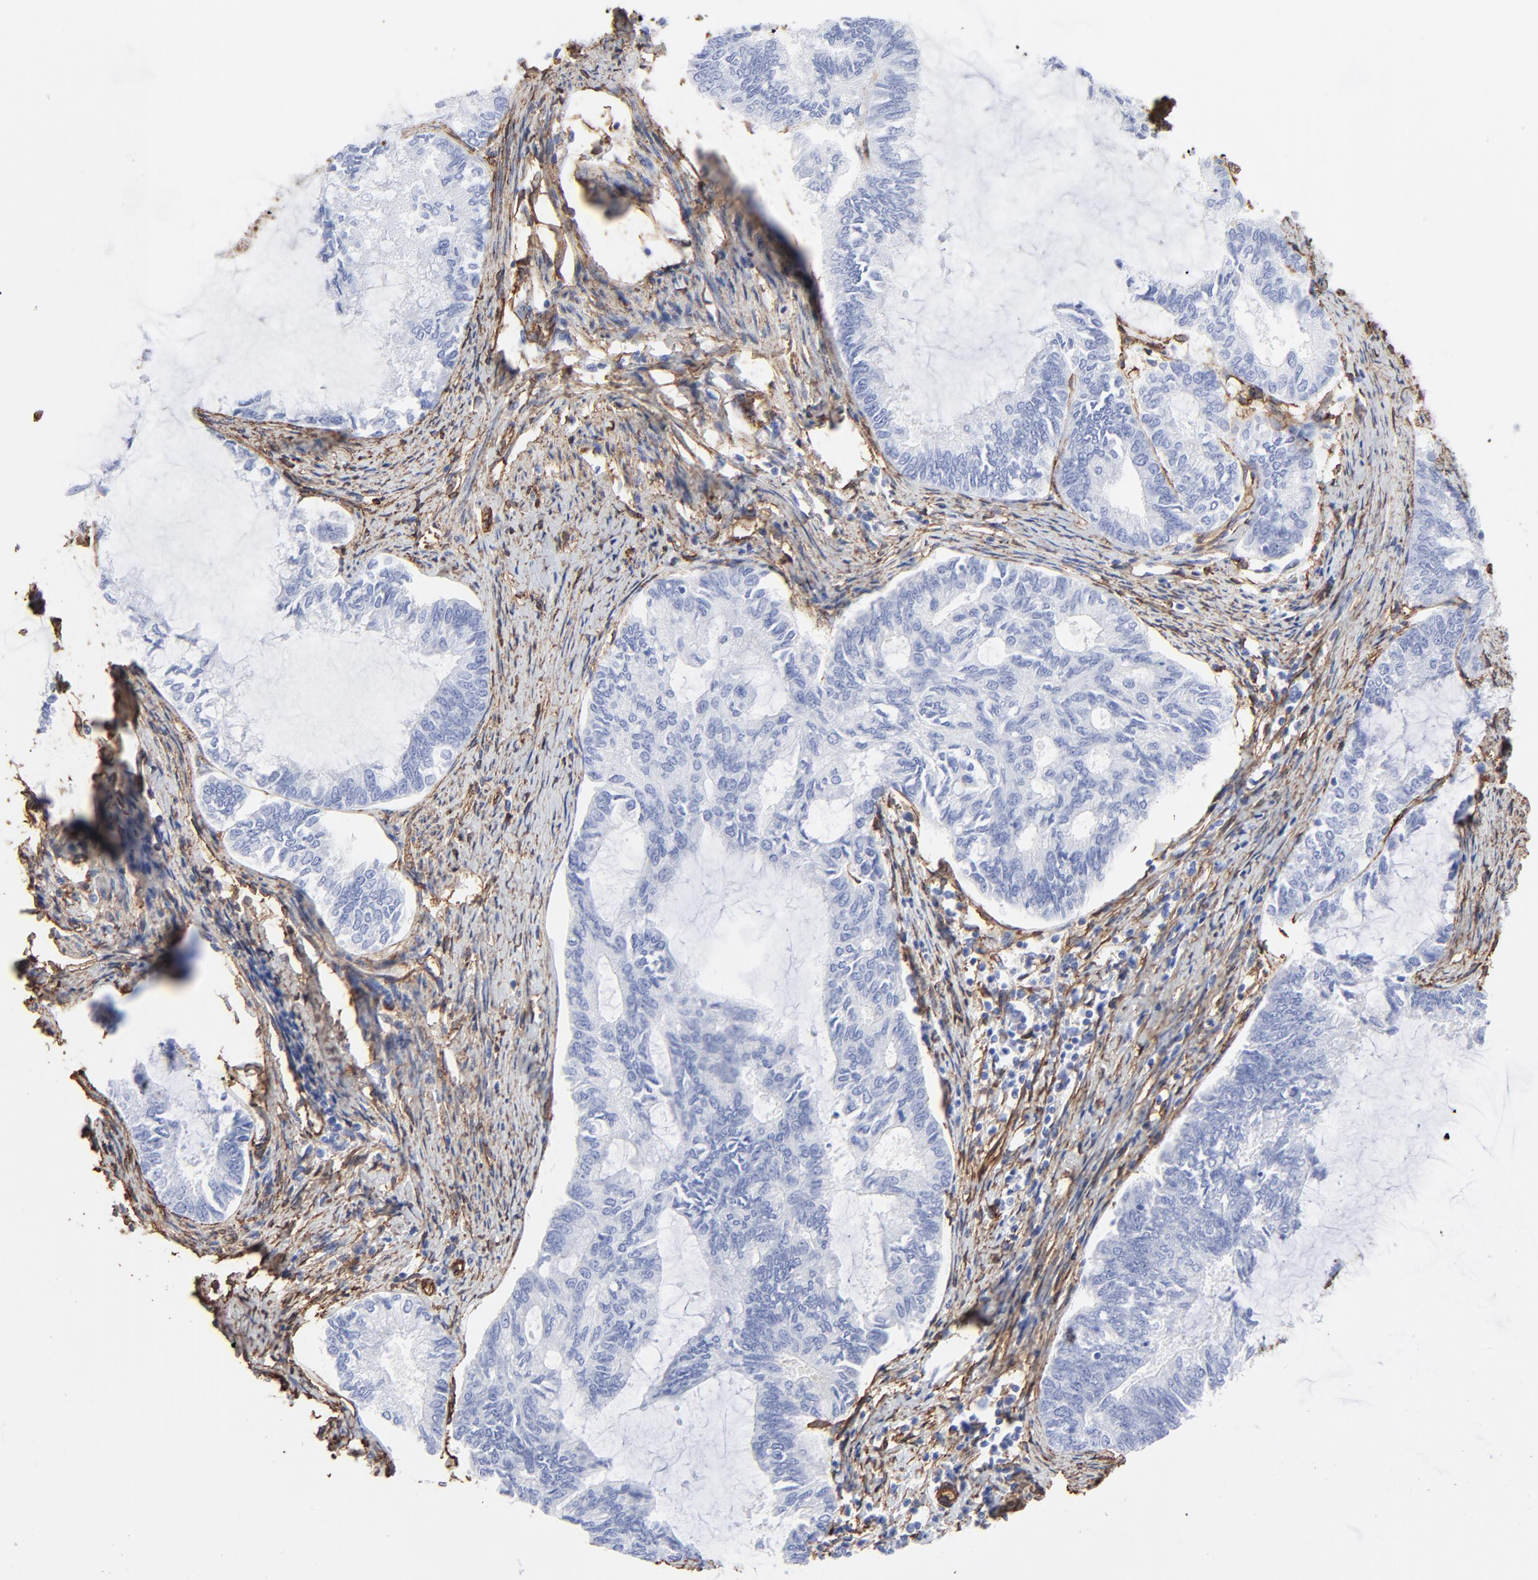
{"staining": {"intensity": "negative", "quantity": "none", "location": "none"}, "tissue": "endometrial cancer", "cell_type": "Tumor cells", "image_type": "cancer", "snomed": [{"axis": "morphology", "description": "Adenocarcinoma, NOS"}, {"axis": "topography", "description": "Endometrium"}], "caption": "High magnification brightfield microscopy of endometrial cancer (adenocarcinoma) stained with DAB (brown) and counterstained with hematoxylin (blue): tumor cells show no significant expression.", "gene": "CAV1", "patient": {"sex": "female", "age": 86}}